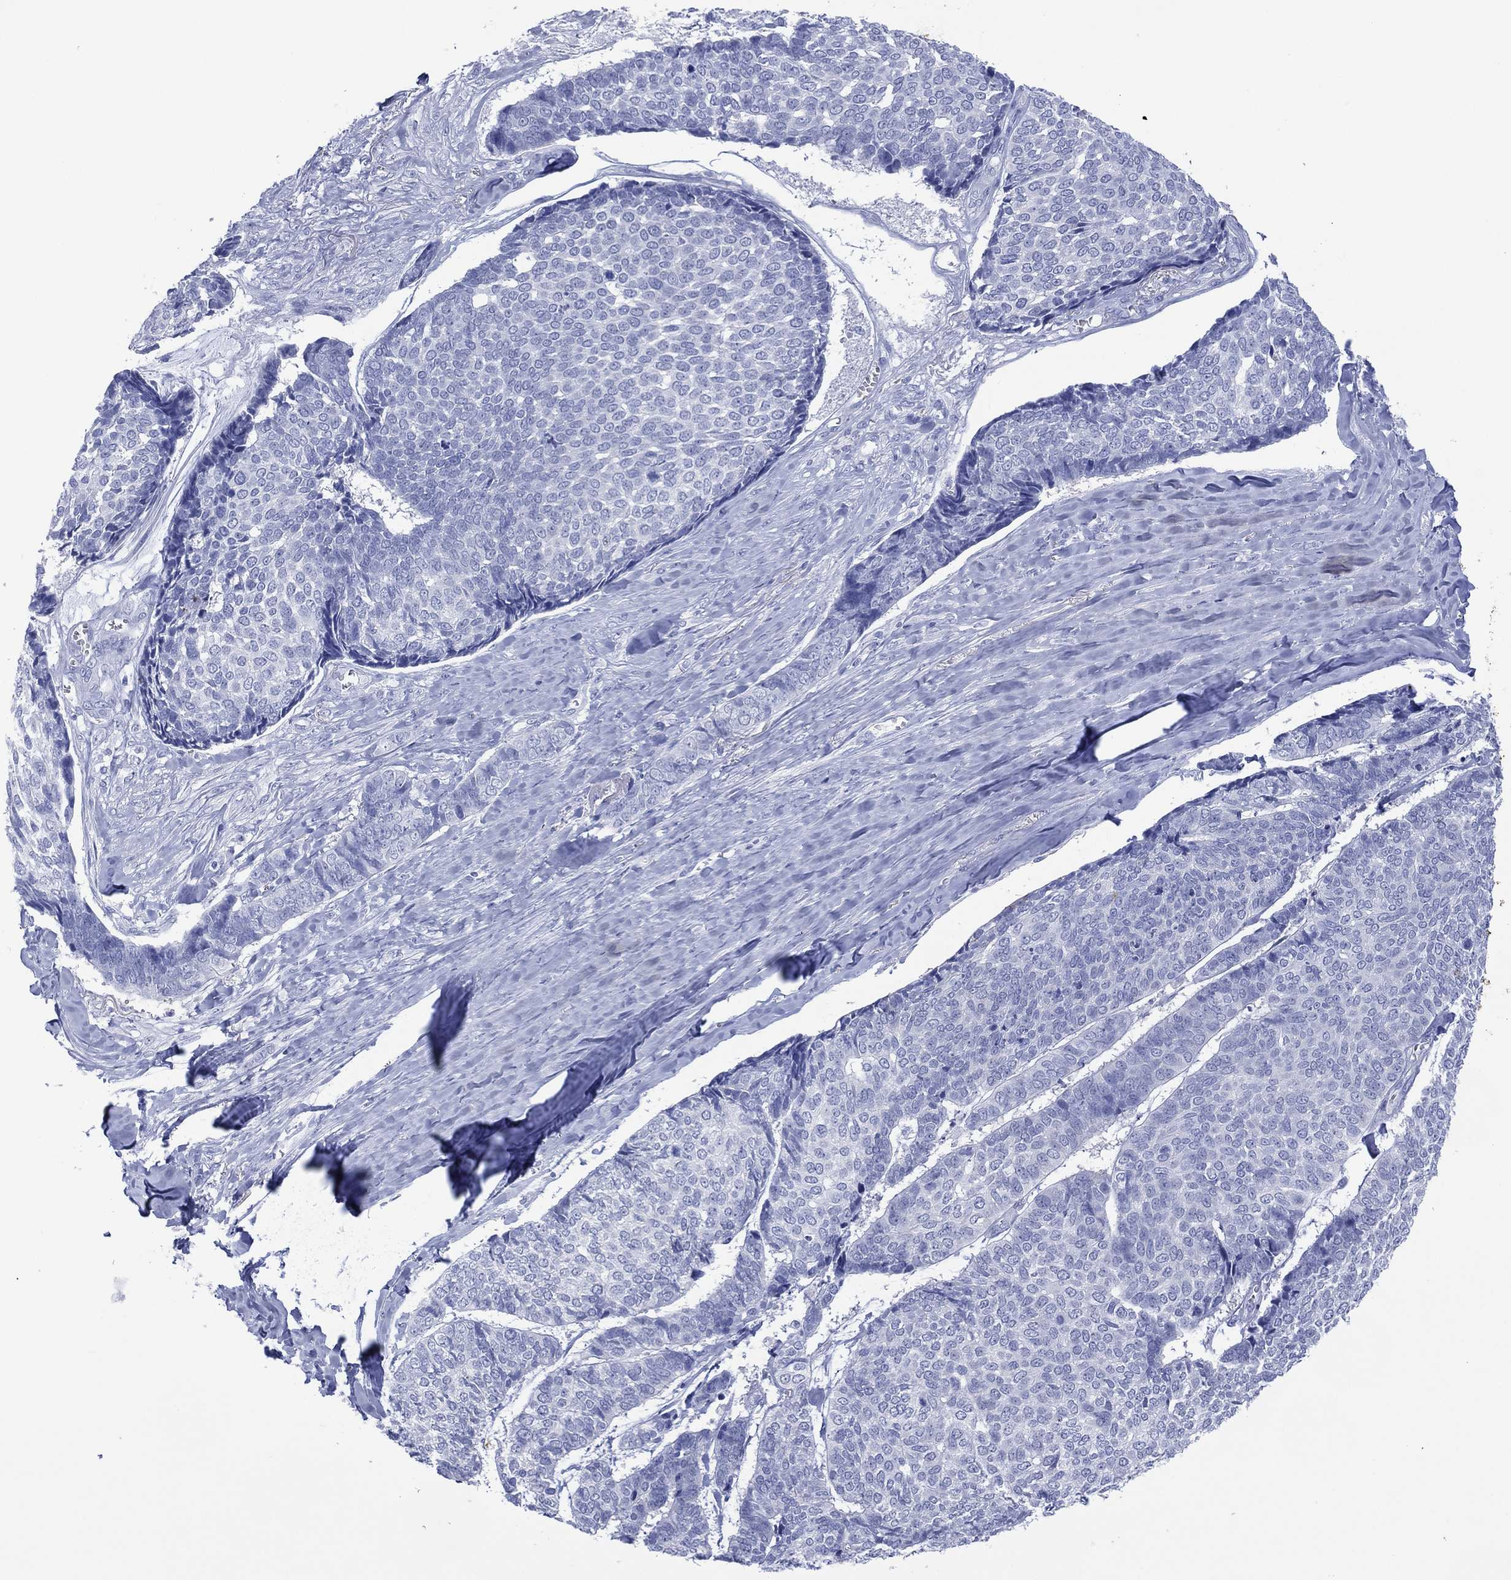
{"staining": {"intensity": "negative", "quantity": "none", "location": "none"}, "tissue": "skin cancer", "cell_type": "Tumor cells", "image_type": "cancer", "snomed": [{"axis": "morphology", "description": "Basal cell carcinoma"}, {"axis": "topography", "description": "Skin"}], "caption": "This is an IHC photomicrograph of human skin basal cell carcinoma. There is no expression in tumor cells.", "gene": "DSG1", "patient": {"sex": "male", "age": 86}}